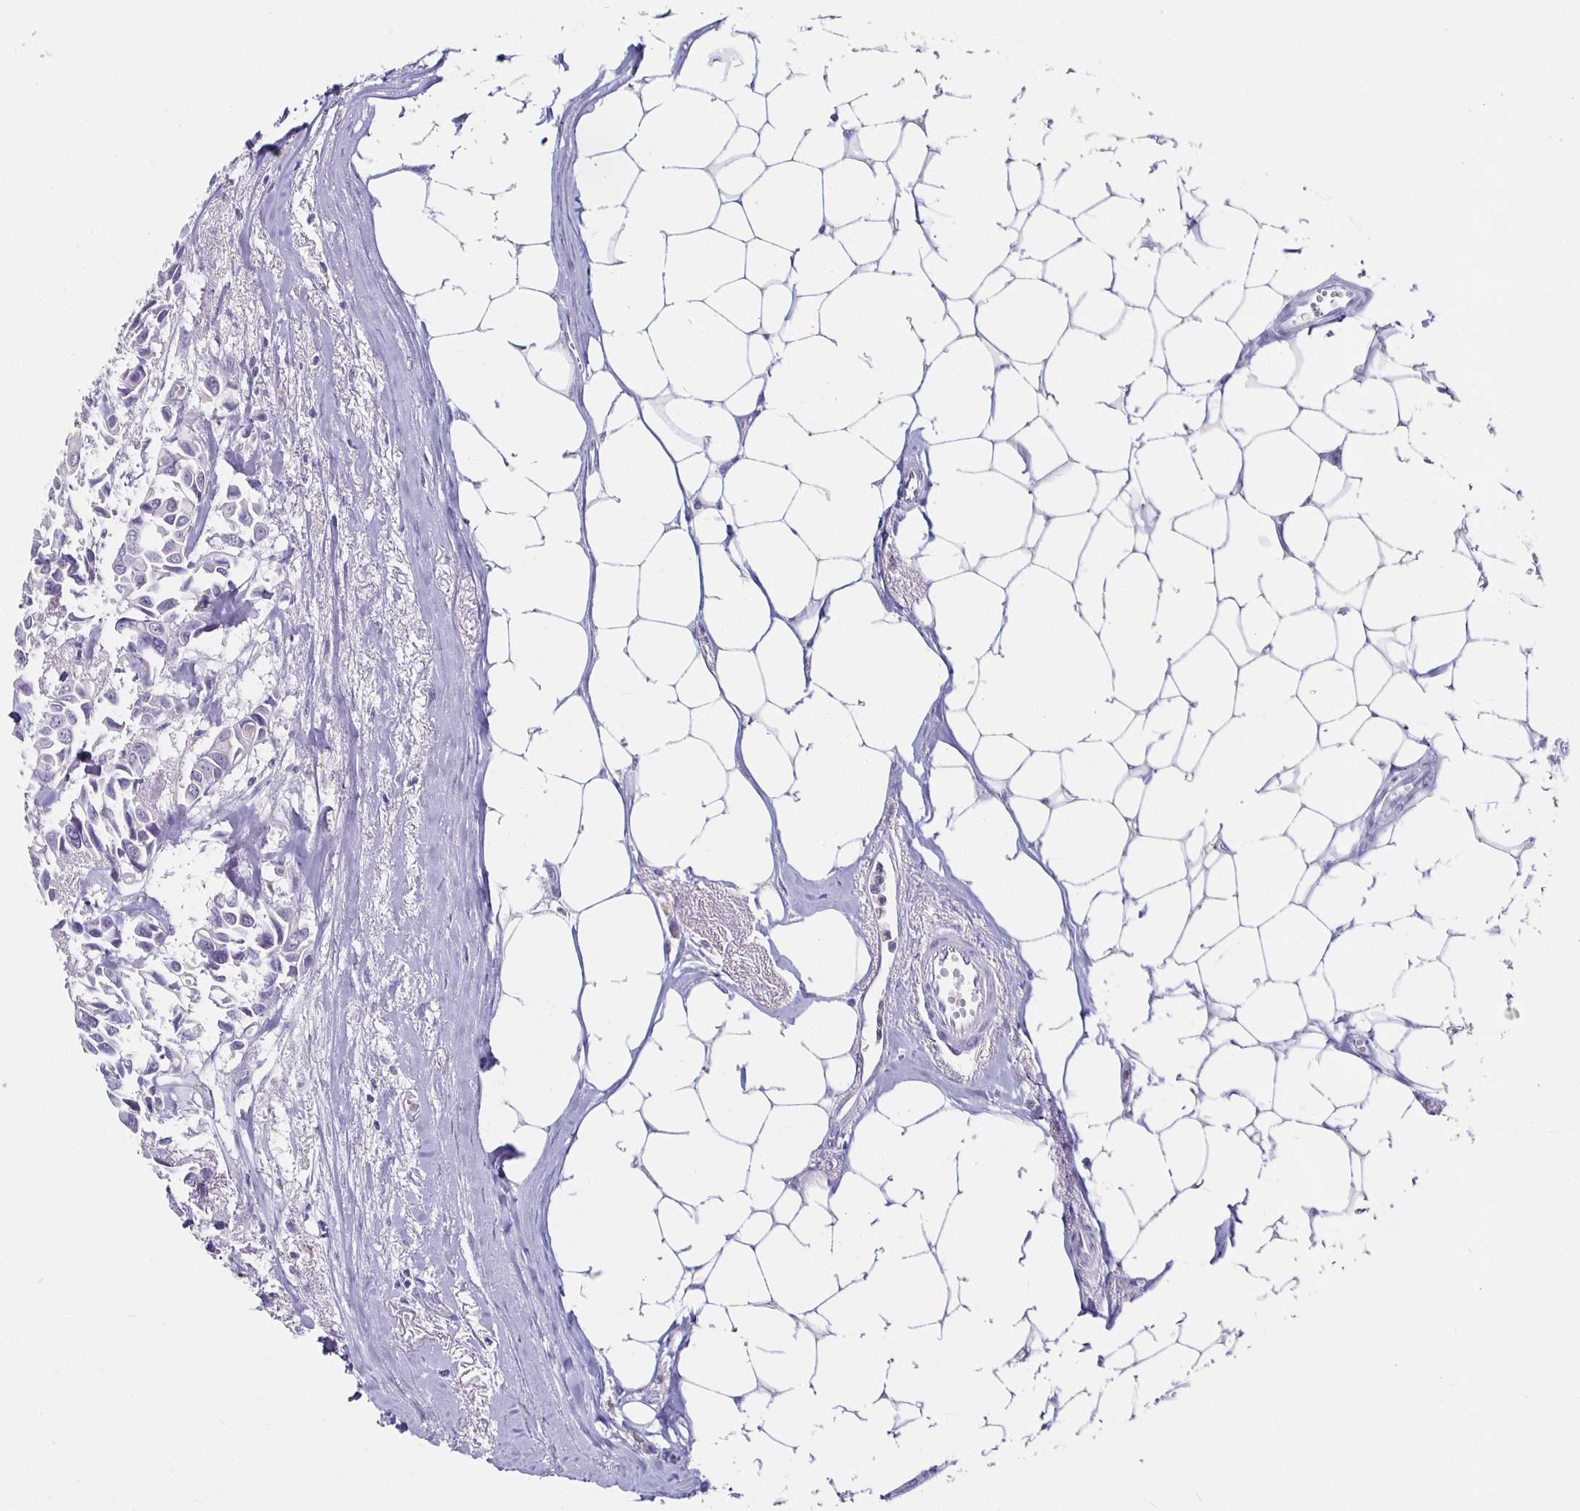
{"staining": {"intensity": "negative", "quantity": "none", "location": "none"}, "tissue": "breast cancer", "cell_type": "Tumor cells", "image_type": "cancer", "snomed": [{"axis": "morphology", "description": "Duct carcinoma"}, {"axis": "topography", "description": "Breast"}], "caption": "DAB immunohistochemical staining of human breast cancer (invasive ductal carcinoma) displays no significant expression in tumor cells.", "gene": "GPX4", "patient": {"sex": "female", "age": 54}}